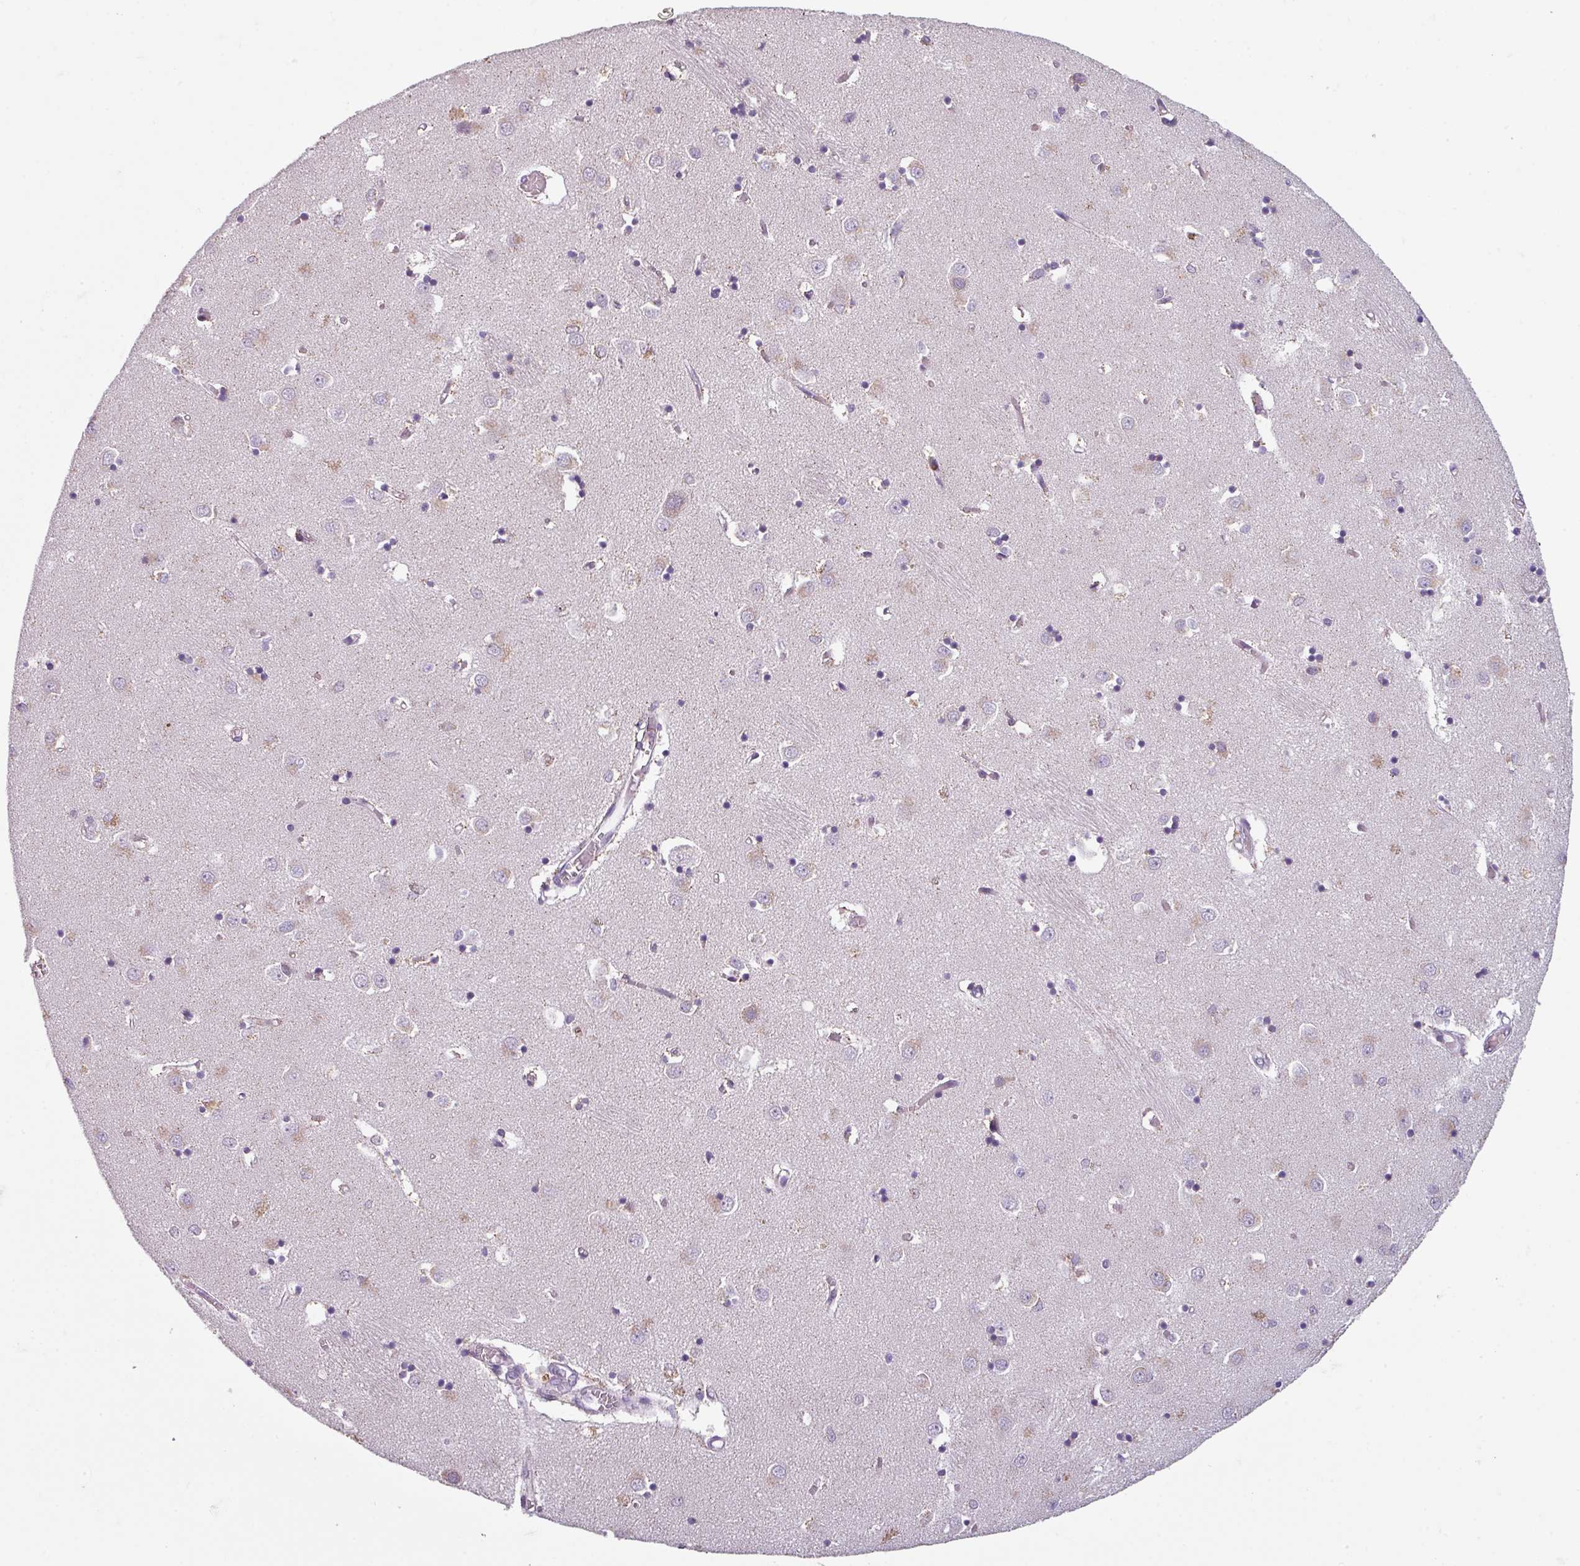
{"staining": {"intensity": "negative", "quantity": "none", "location": "none"}, "tissue": "caudate", "cell_type": "Glial cells", "image_type": "normal", "snomed": [{"axis": "morphology", "description": "Normal tissue, NOS"}, {"axis": "topography", "description": "Lateral ventricle wall"}], "caption": "Glial cells are negative for protein expression in unremarkable human caudate. (DAB (3,3'-diaminobenzidine) IHC with hematoxylin counter stain).", "gene": "NEDD9", "patient": {"sex": "male", "age": 70}}